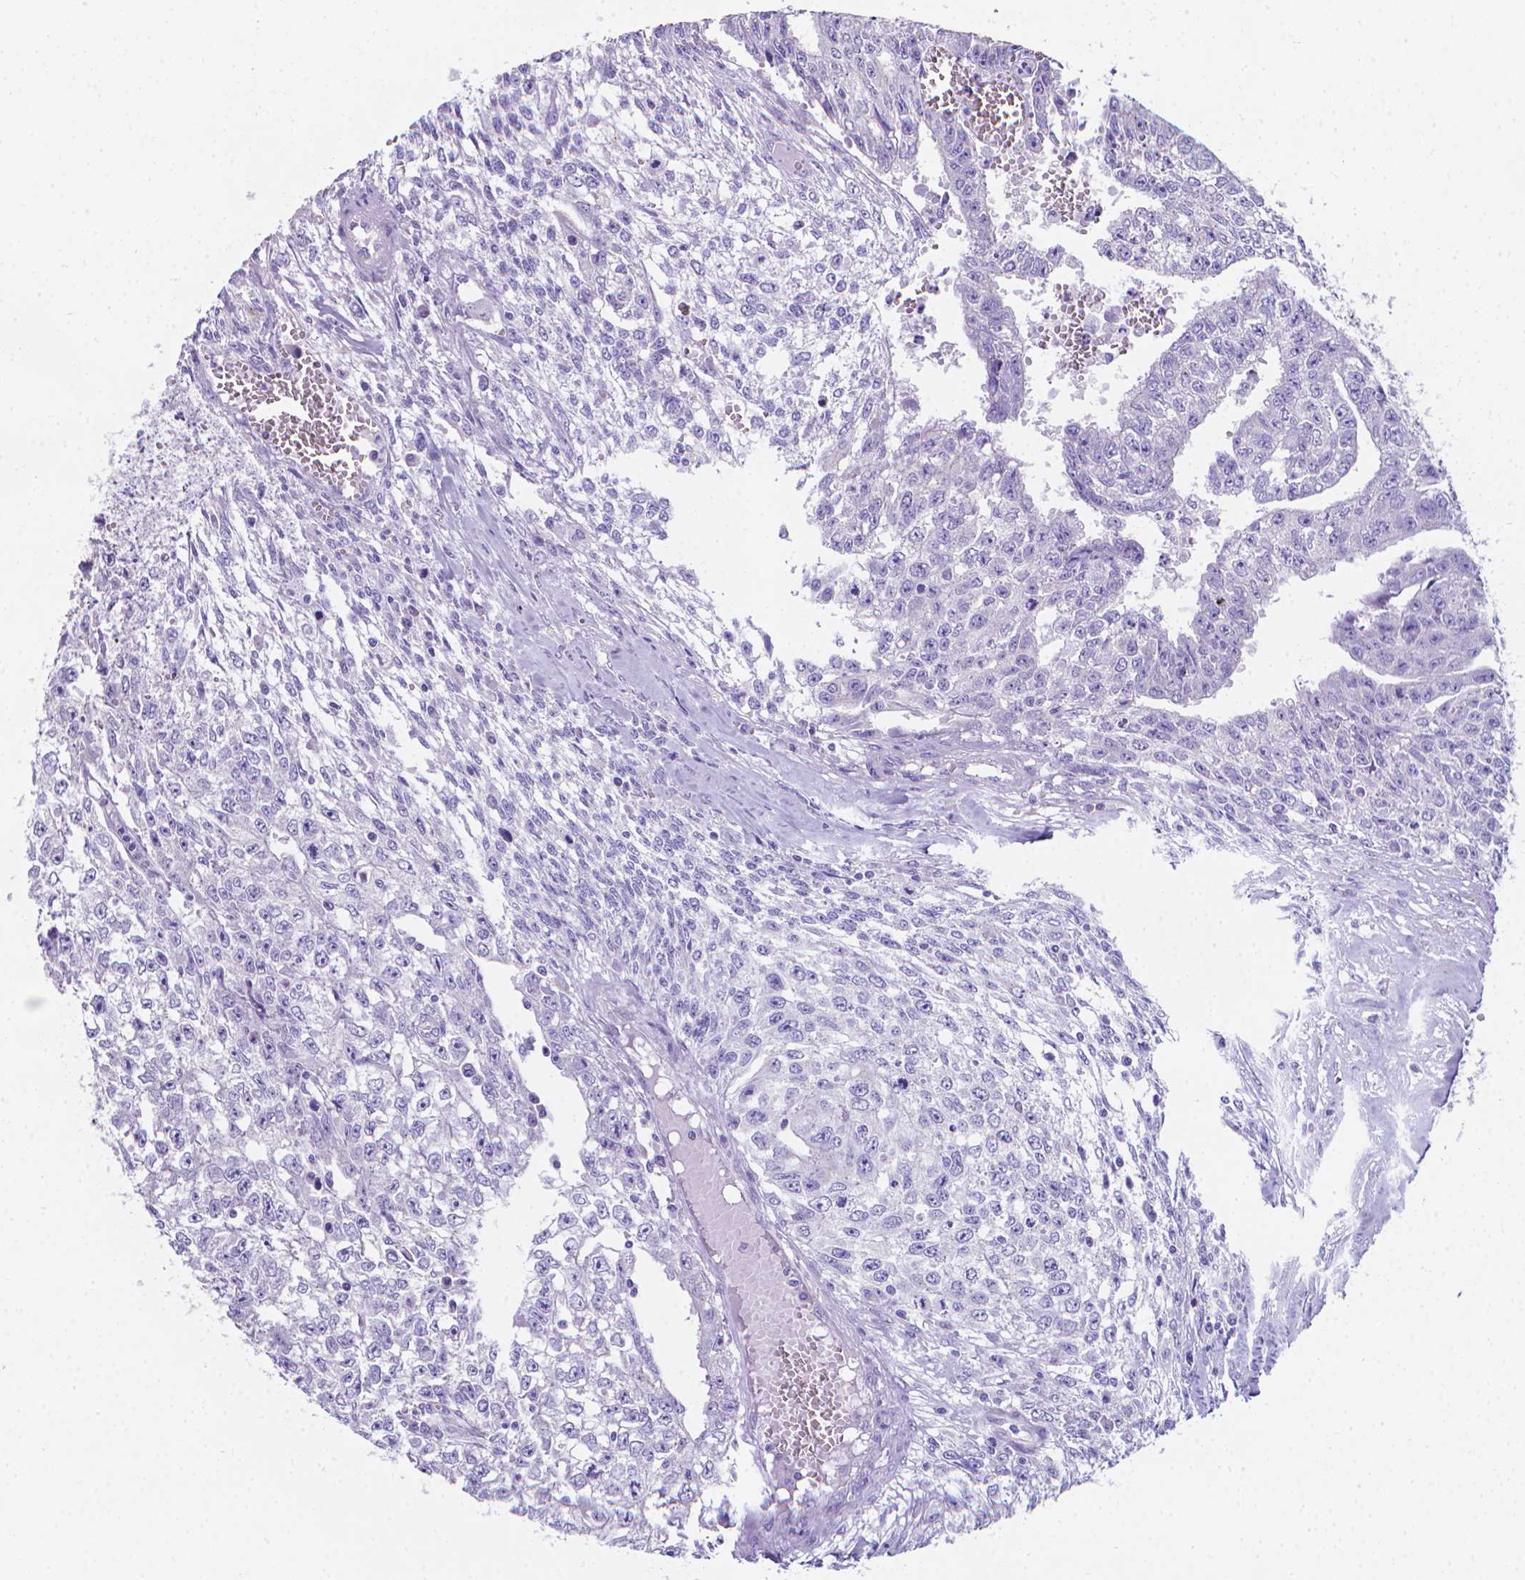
{"staining": {"intensity": "negative", "quantity": "none", "location": "none"}, "tissue": "testis cancer", "cell_type": "Tumor cells", "image_type": "cancer", "snomed": [{"axis": "morphology", "description": "Carcinoma, Embryonal, NOS"}, {"axis": "morphology", "description": "Teratoma, malignant, NOS"}, {"axis": "topography", "description": "Testis"}], "caption": "Tumor cells are negative for protein expression in human testis cancer. (IHC, brightfield microscopy, high magnification).", "gene": "LRRC73", "patient": {"sex": "male", "age": 24}}